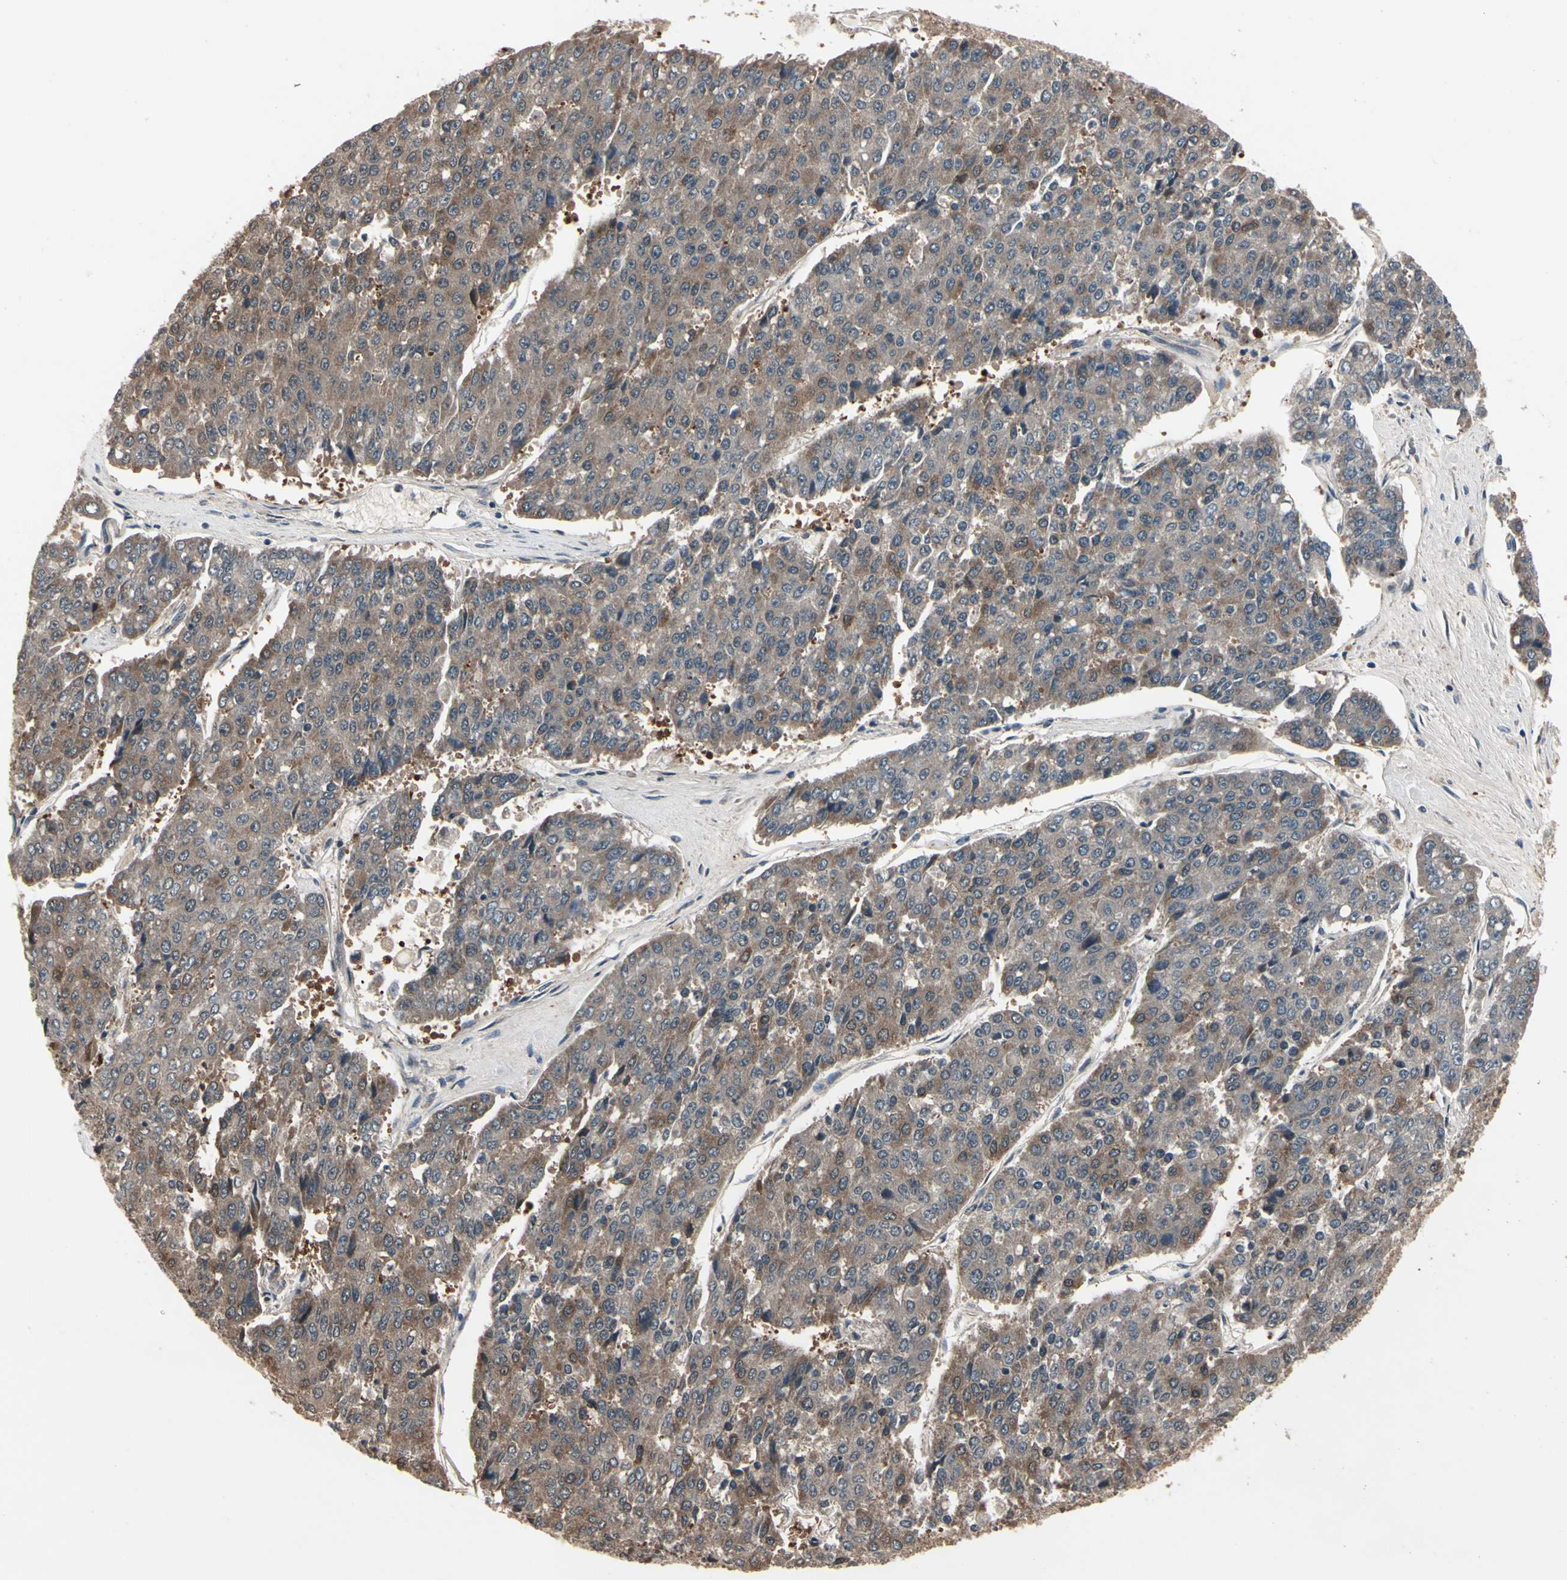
{"staining": {"intensity": "moderate", "quantity": ">75%", "location": "cytoplasmic/membranous"}, "tissue": "pancreatic cancer", "cell_type": "Tumor cells", "image_type": "cancer", "snomed": [{"axis": "morphology", "description": "Adenocarcinoma, NOS"}, {"axis": "topography", "description": "Pancreas"}], "caption": "A brown stain shows moderate cytoplasmic/membranous staining of a protein in pancreatic cancer tumor cells.", "gene": "PRDX6", "patient": {"sex": "male", "age": 50}}